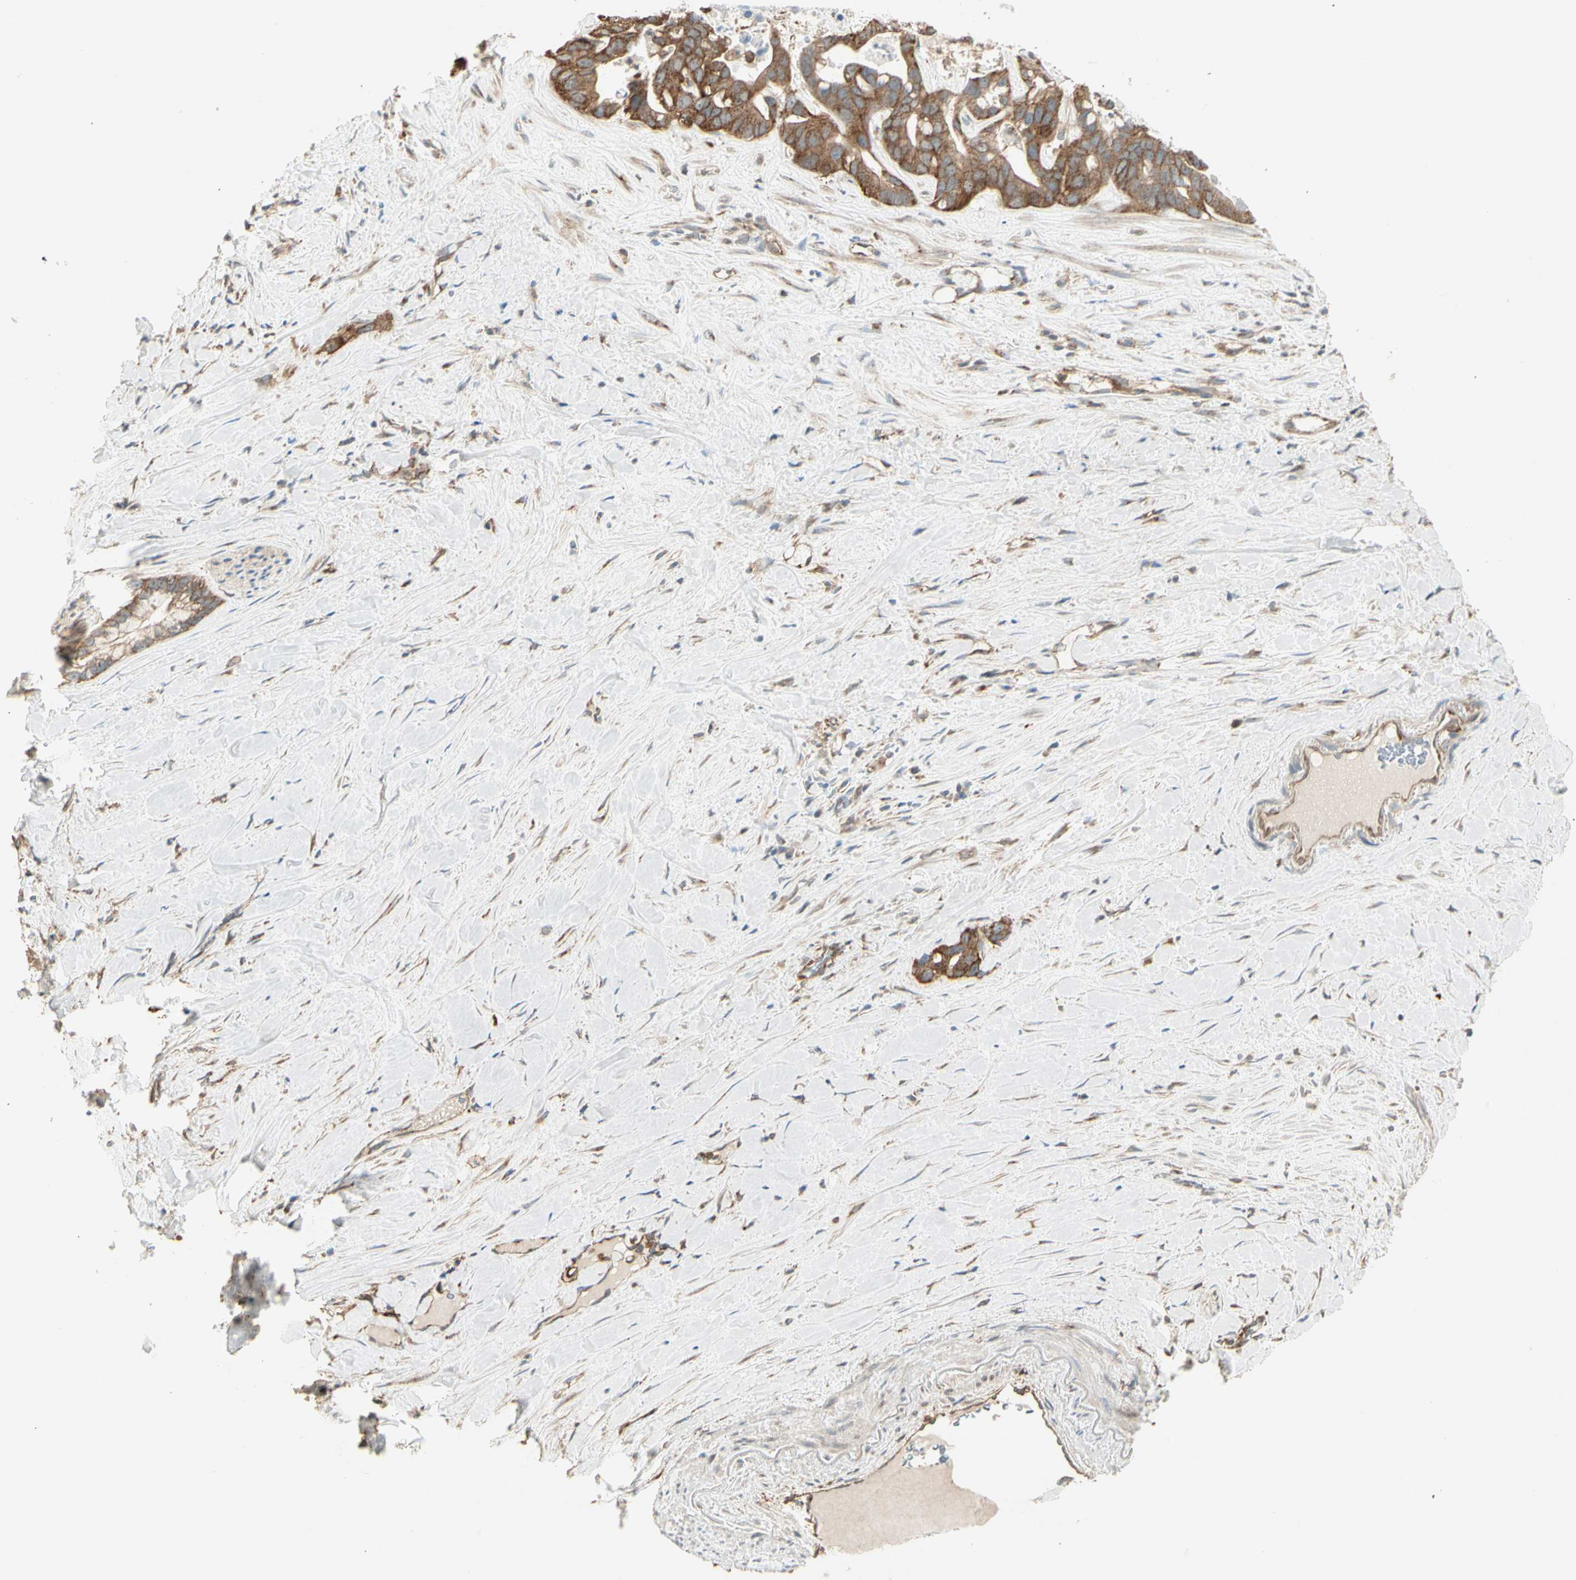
{"staining": {"intensity": "strong", "quantity": ">75%", "location": "cytoplasmic/membranous"}, "tissue": "liver cancer", "cell_type": "Tumor cells", "image_type": "cancer", "snomed": [{"axis": "morphology", "description": "Cholangiocarcinoma"}, {"axis": "topography", "description": "Liver"}], "caption": "Immunohistochemistry (IHC) staining of cholangiocarcinoma (liver), which displays high levels of strong cytoplasmic/membranous staining in approximately >75% of tumor cells indicating strong cytoplasmic/membranous protein expression. The staining was performed using DAB (brown) for protein detection and nuclei were counterstained in hematoxylin (blue).", "gene": "AGFG1", "patient": {"sex": "female", "age": 65}}